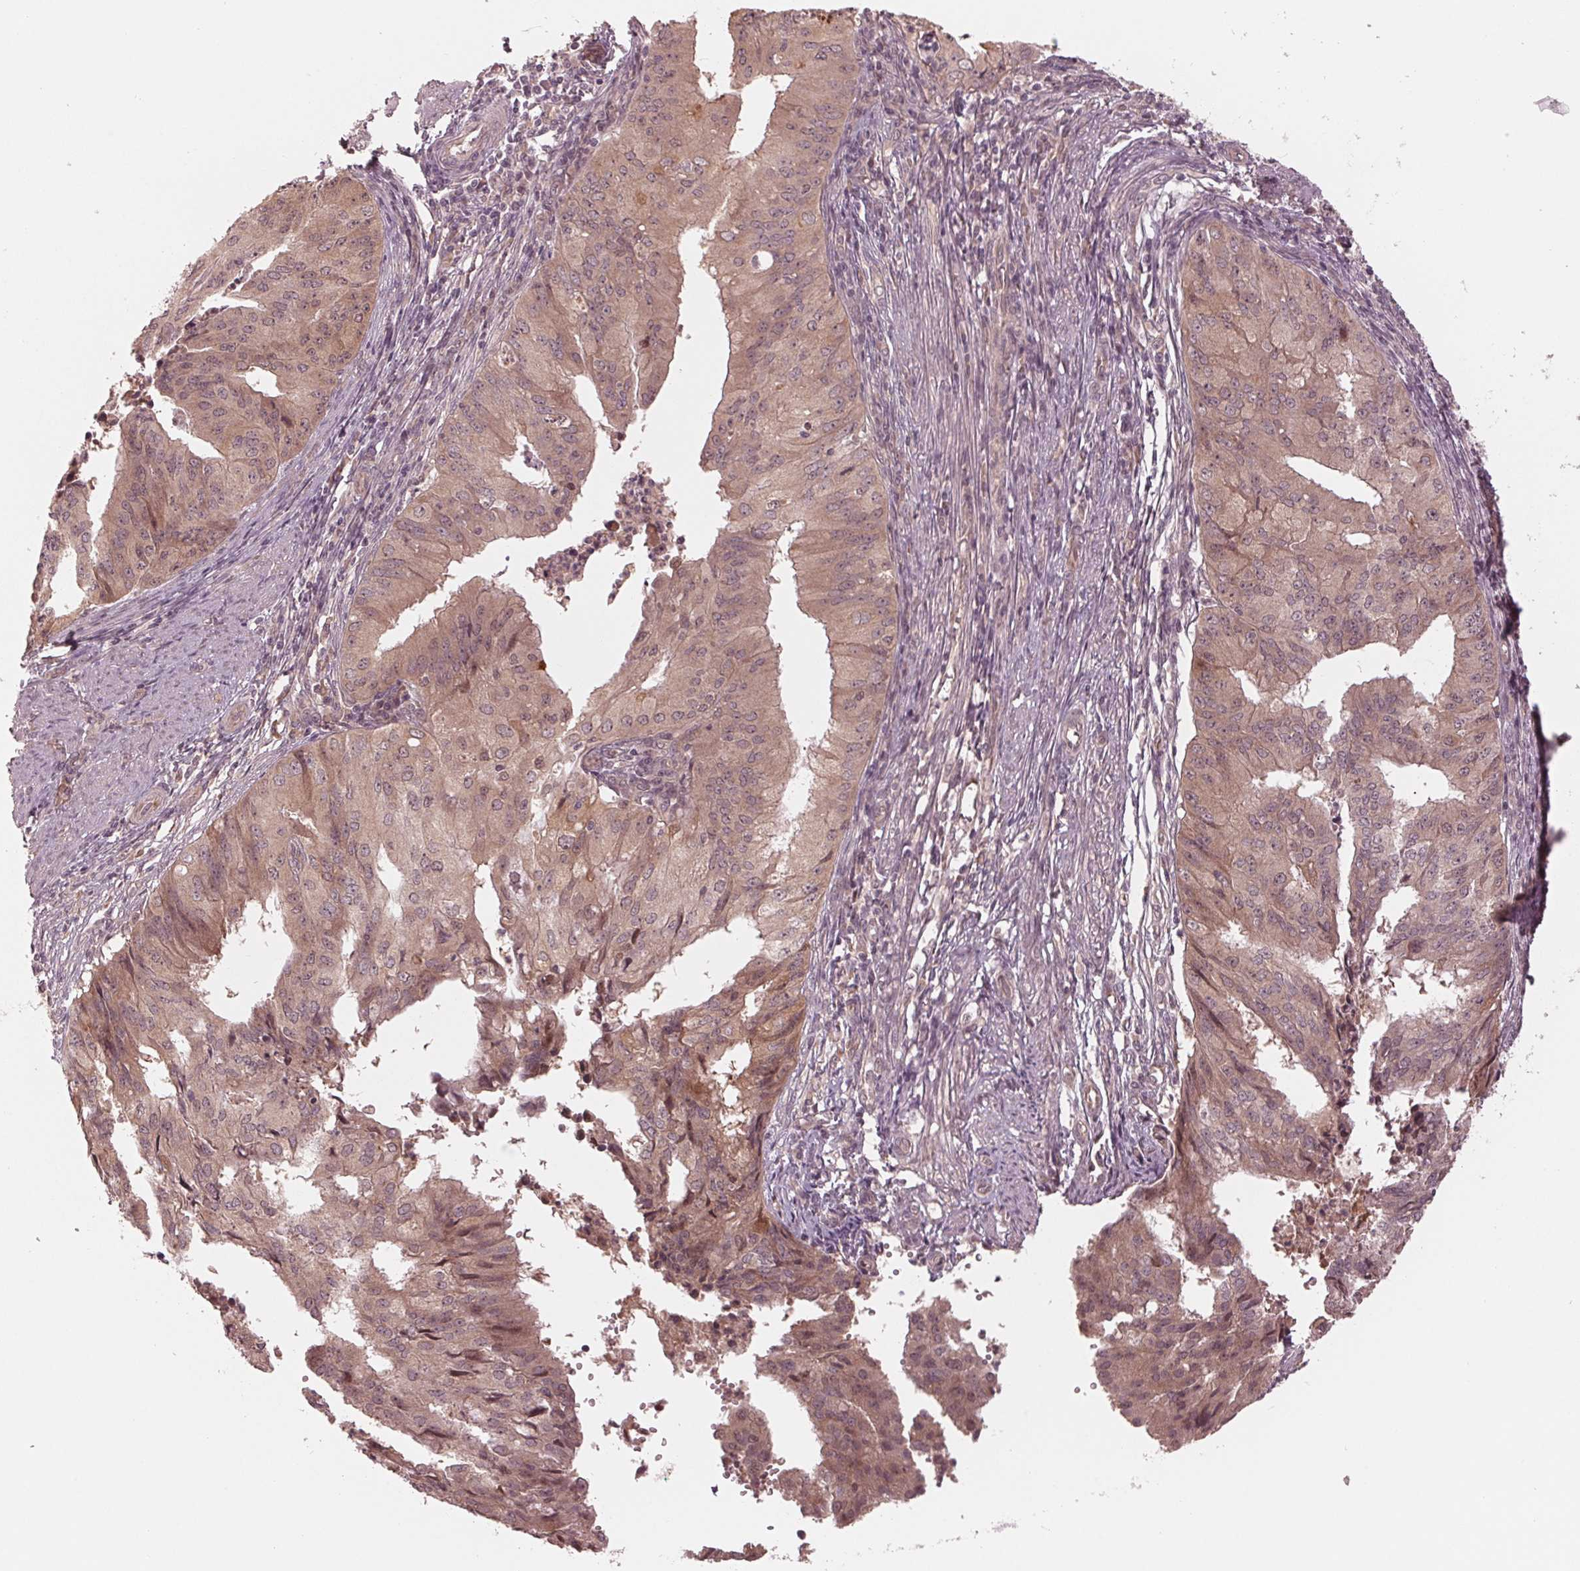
{"staining": {"intensity": "weak", "quantity": ">75%", "location": "cytoplasmic/membranous,nuclear"}, "tissue": "endometrial cancer", "cell_type": "Tumor cells", "image_type": "cancer", "snomed": [{"axis": "morphology", "description": "Adenocarcinoma, NOS"}, {"axis": "topography", "description": "Endometrium"}], "caption": "Immunohistochemistry (IHC) staining of adenocarcinoma (endometrial), which demonstrates low levels of weak cytoplasmic/membranous and nuclear positivity in approximately >75% of tumor cells indicating weak cytoplasmic/membranous and nuclear protein expression. The staining was performed using DAB (3,3'-diaminobenzidine) (brown) for protein detection and nuclei were counterstained in hematoxylin (blue).", "gene": "ZNF471", "patient": {"sex": "female", "age": 50}}